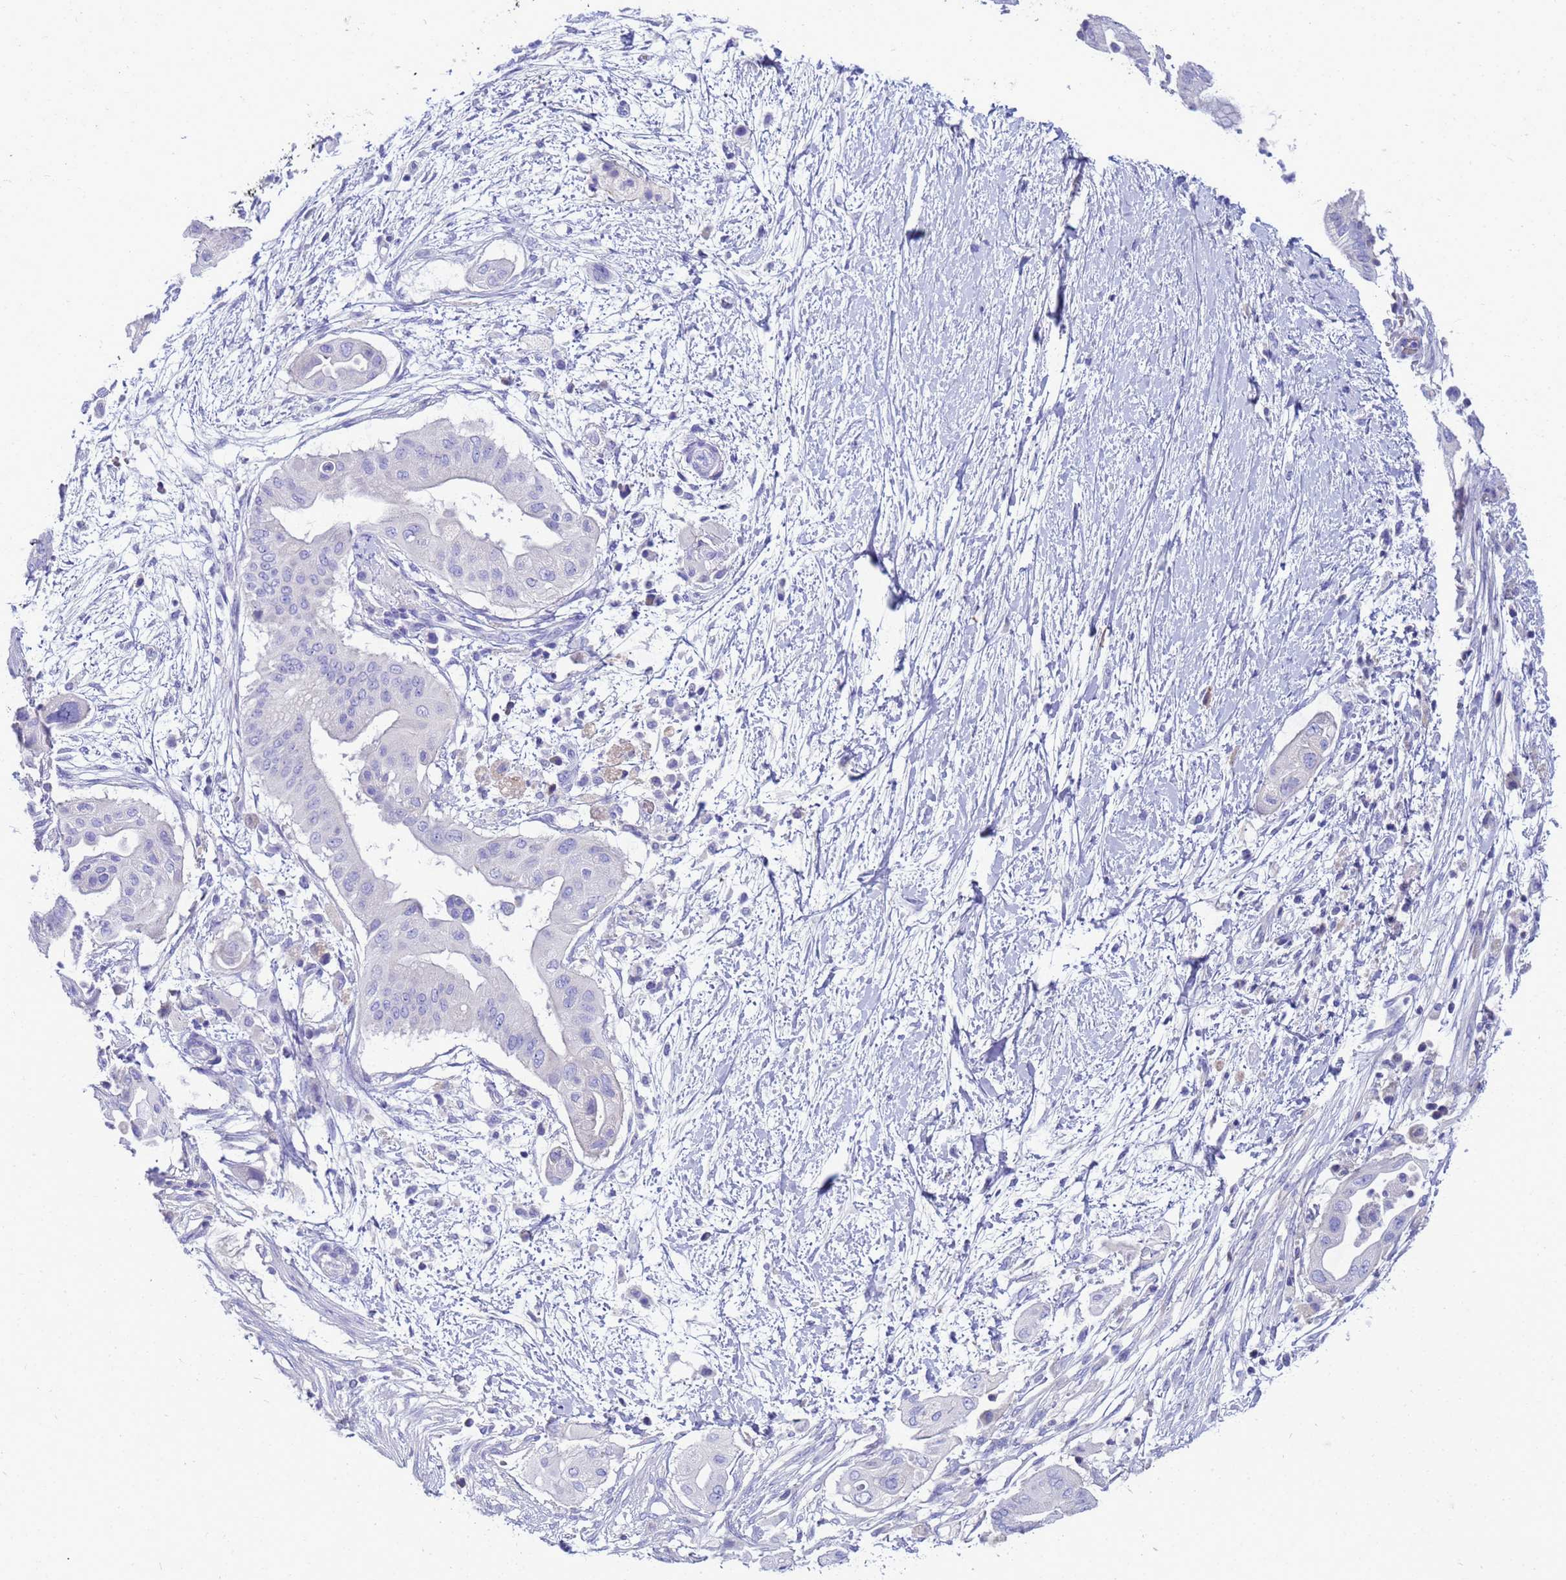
{"staining": {"intensity": "negative", "quantity": "none", "location": "none"}, "tissue": "pancreatic cancer", "cell_type": "Tumor cells", "image_type": "cancer", "snomed": [{"axis": "morphology", "description": "Adenocarcinoma, NOS"}, {"axis": "topography", "description": "Pancreas"}], "caption": "There is no significant staining in tumor cells of adenocarcinoma (pancreatic).", "gene": "SYCN", "patient": {"sex": "male", "age": 68}}